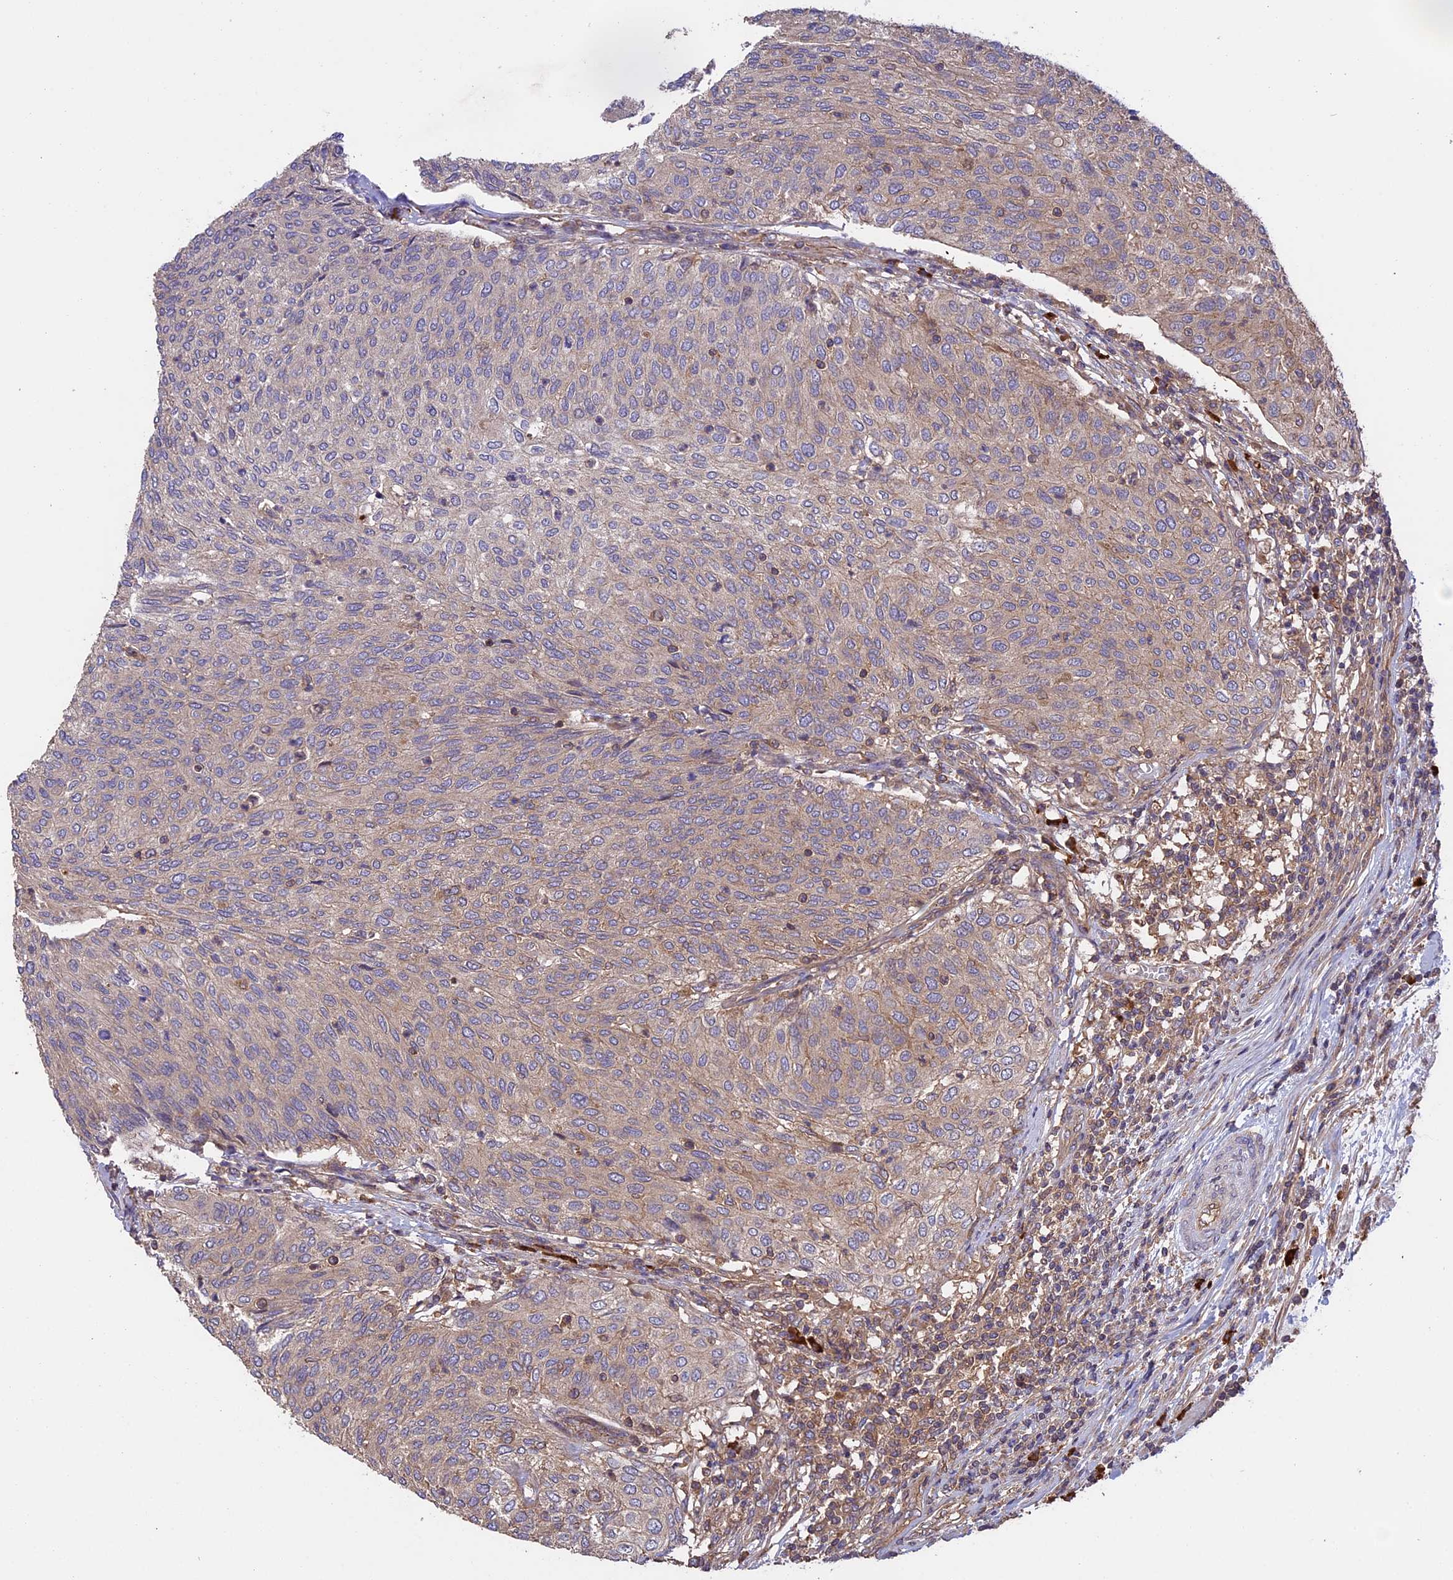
{"staining": {"intensity": "weak", "quantity": "25%-75%", "location": "cytoplasmic/membranous"}, "tissue": "urothelial cancer", "cell_type": "Tumor cells", "image_type": "cancer", "snomed": [{"axis": "morphology", "description": "Urothelial carcinoma, Low grade"}, {"axis": "topography", "description": "Urinary bladder"}], "caption": "IHC micrograph of neoplastic tissue: human urothelial carcinoma (low-grade) stained using immunohistochemistry (IHC) demonstrates low levels of weak protein expression localized specifically in the cytoplasmic/membranous of tumor cells, appearing as a cytoplasmic/membranous brown color.", "gene": "GAS8", "patient": {"sex": "female", "age": 79}}